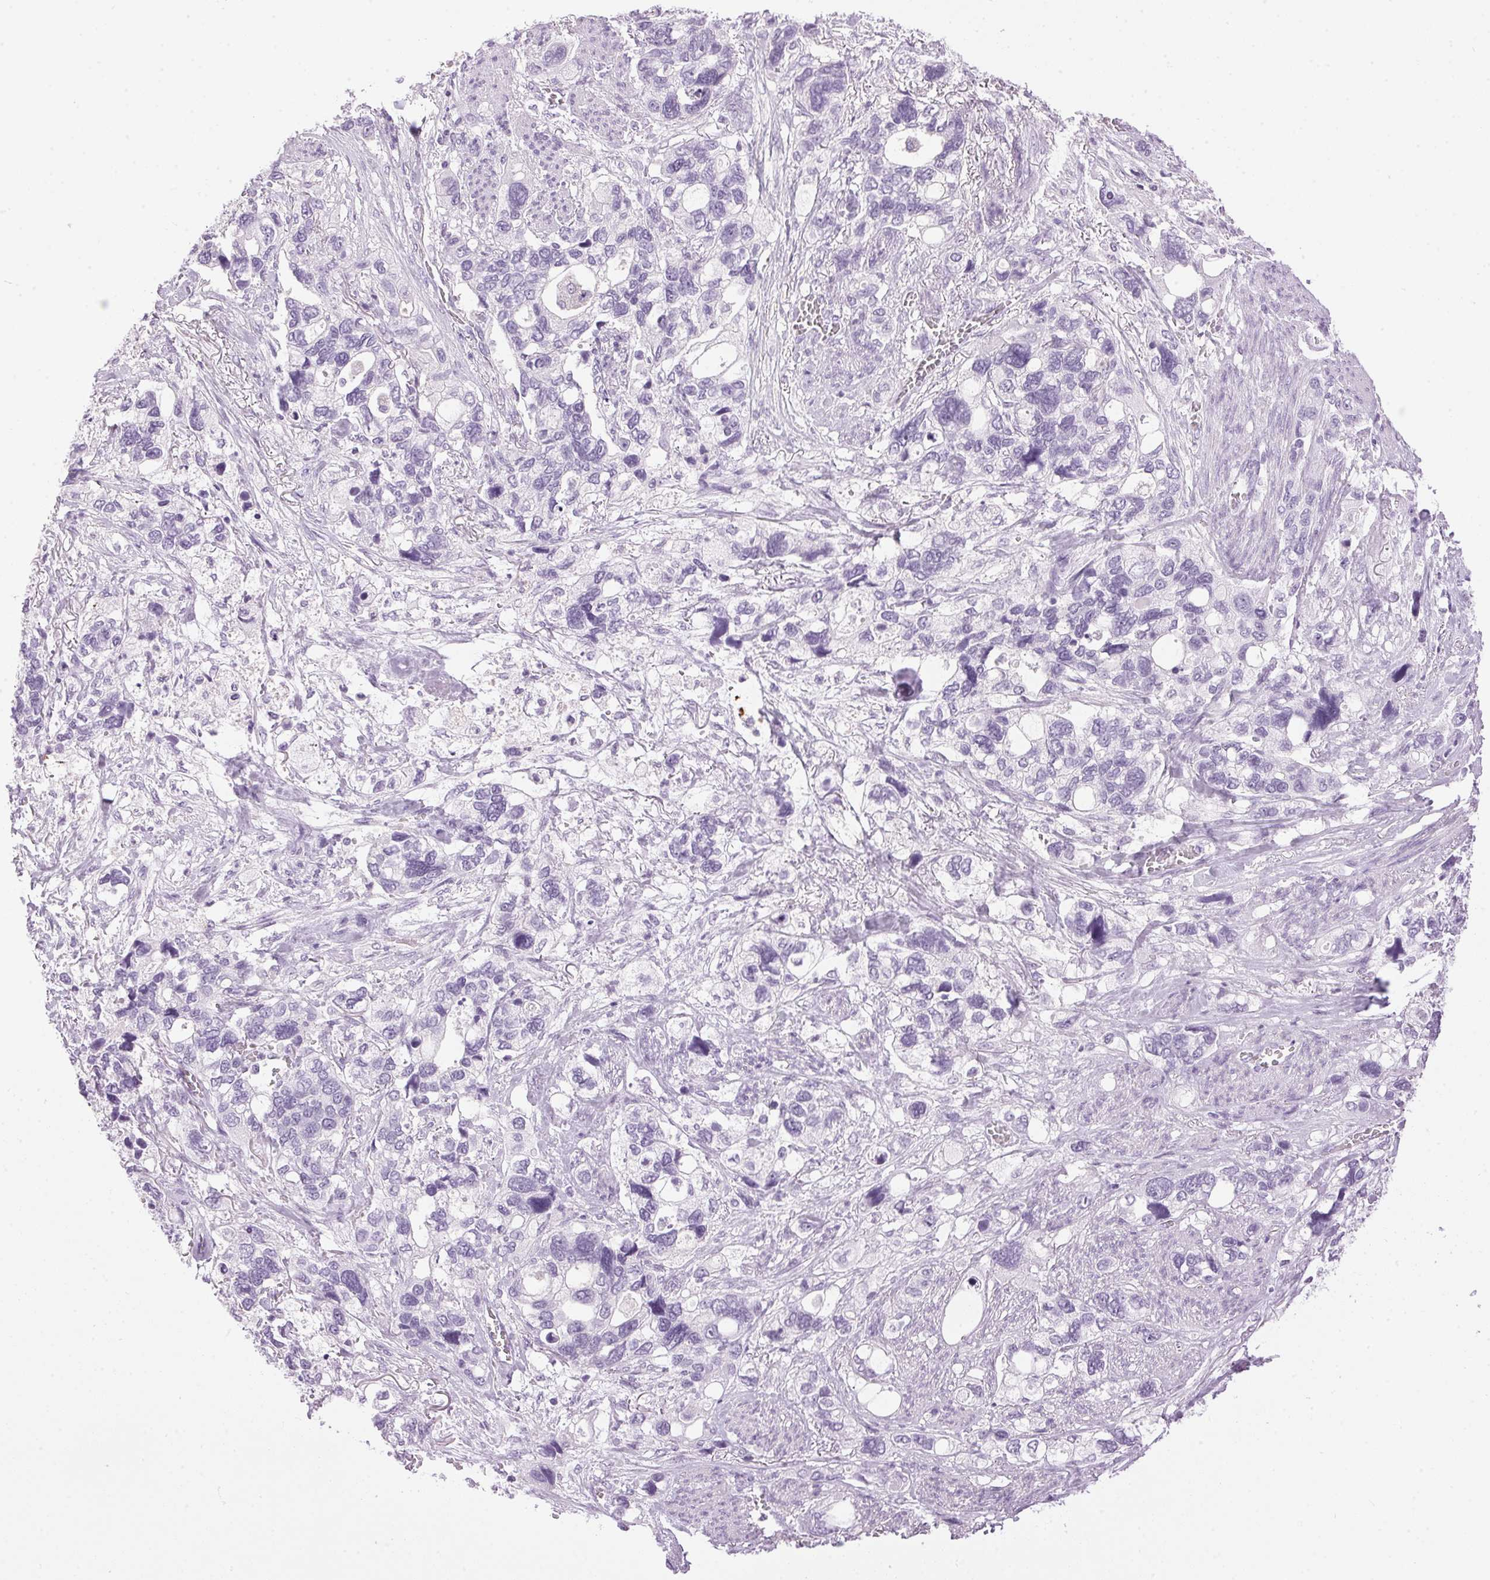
{"staining": {"intensity": "negative", "quantity": "none", "location": "none"}, "tissue": "stomach cancer", "cell_type": "Tumor cells", "image_type": "cancer", "snomed": [{"axis": "morphology", "description": "Adenocarcinoma, NOS"}, {"axis": "topography", "description": "Stomach, upper"}], "caption": "The micrograph displays no staining of tumor cells in adenocarcinoma (stomach).", "gene": "SP7", "patient": {"sex": "female", "age": 81}}